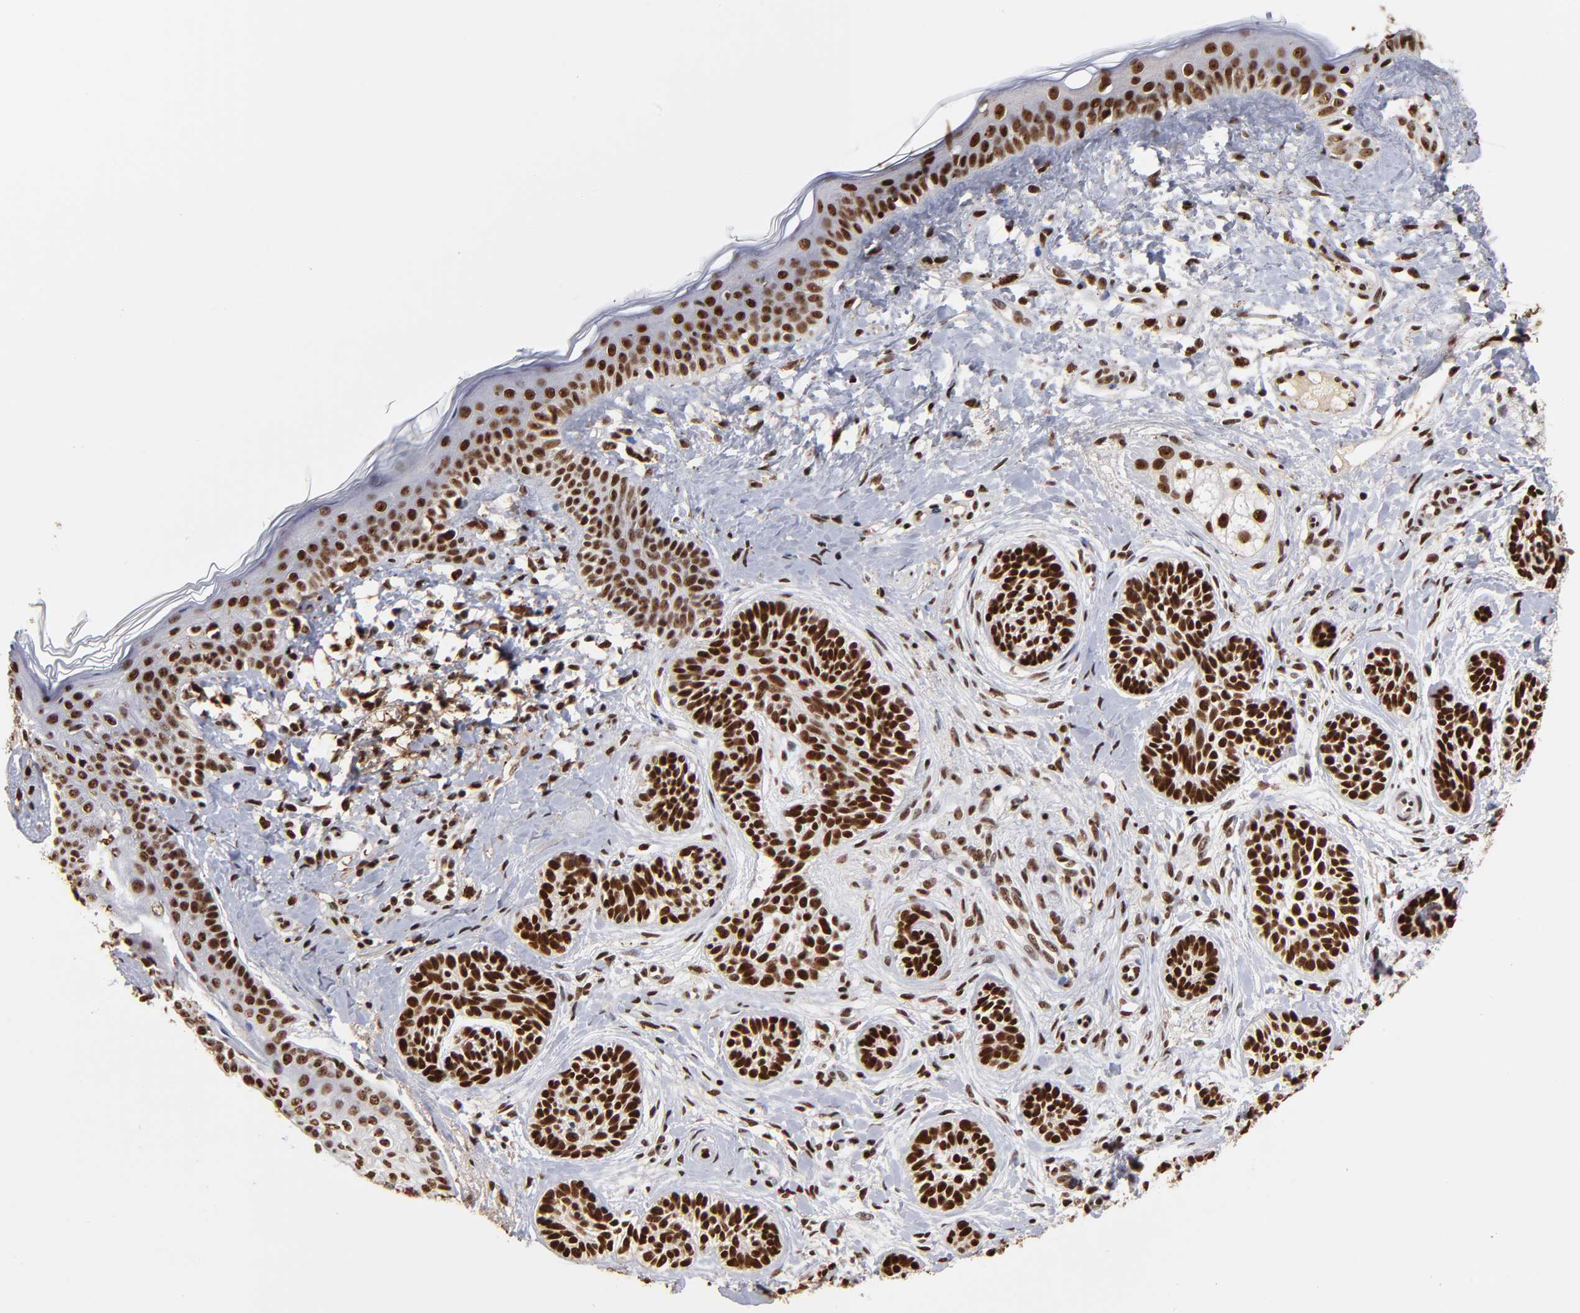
{"staining": {"intensity": "strong", "quantity": ">75%", "location": "nuclear"}, "tissue": "skin cancer", "cell_type": "Tumor cells", "image_type": "cancer", "snomed": [{"axis": "morphology", "description": "Normal tissue, NOS"}, {"axis": "morphology", "description": "Basal cell carcinoma"}, {"axis": "topography", "description": "Skin"}], "caption": "A brown stain labels strong nuclear positivity of a protein in skin basal cell carcinoma tumor cells.", "gene": "ZNF146", "patient": {"sex": "male", "age": 63}}